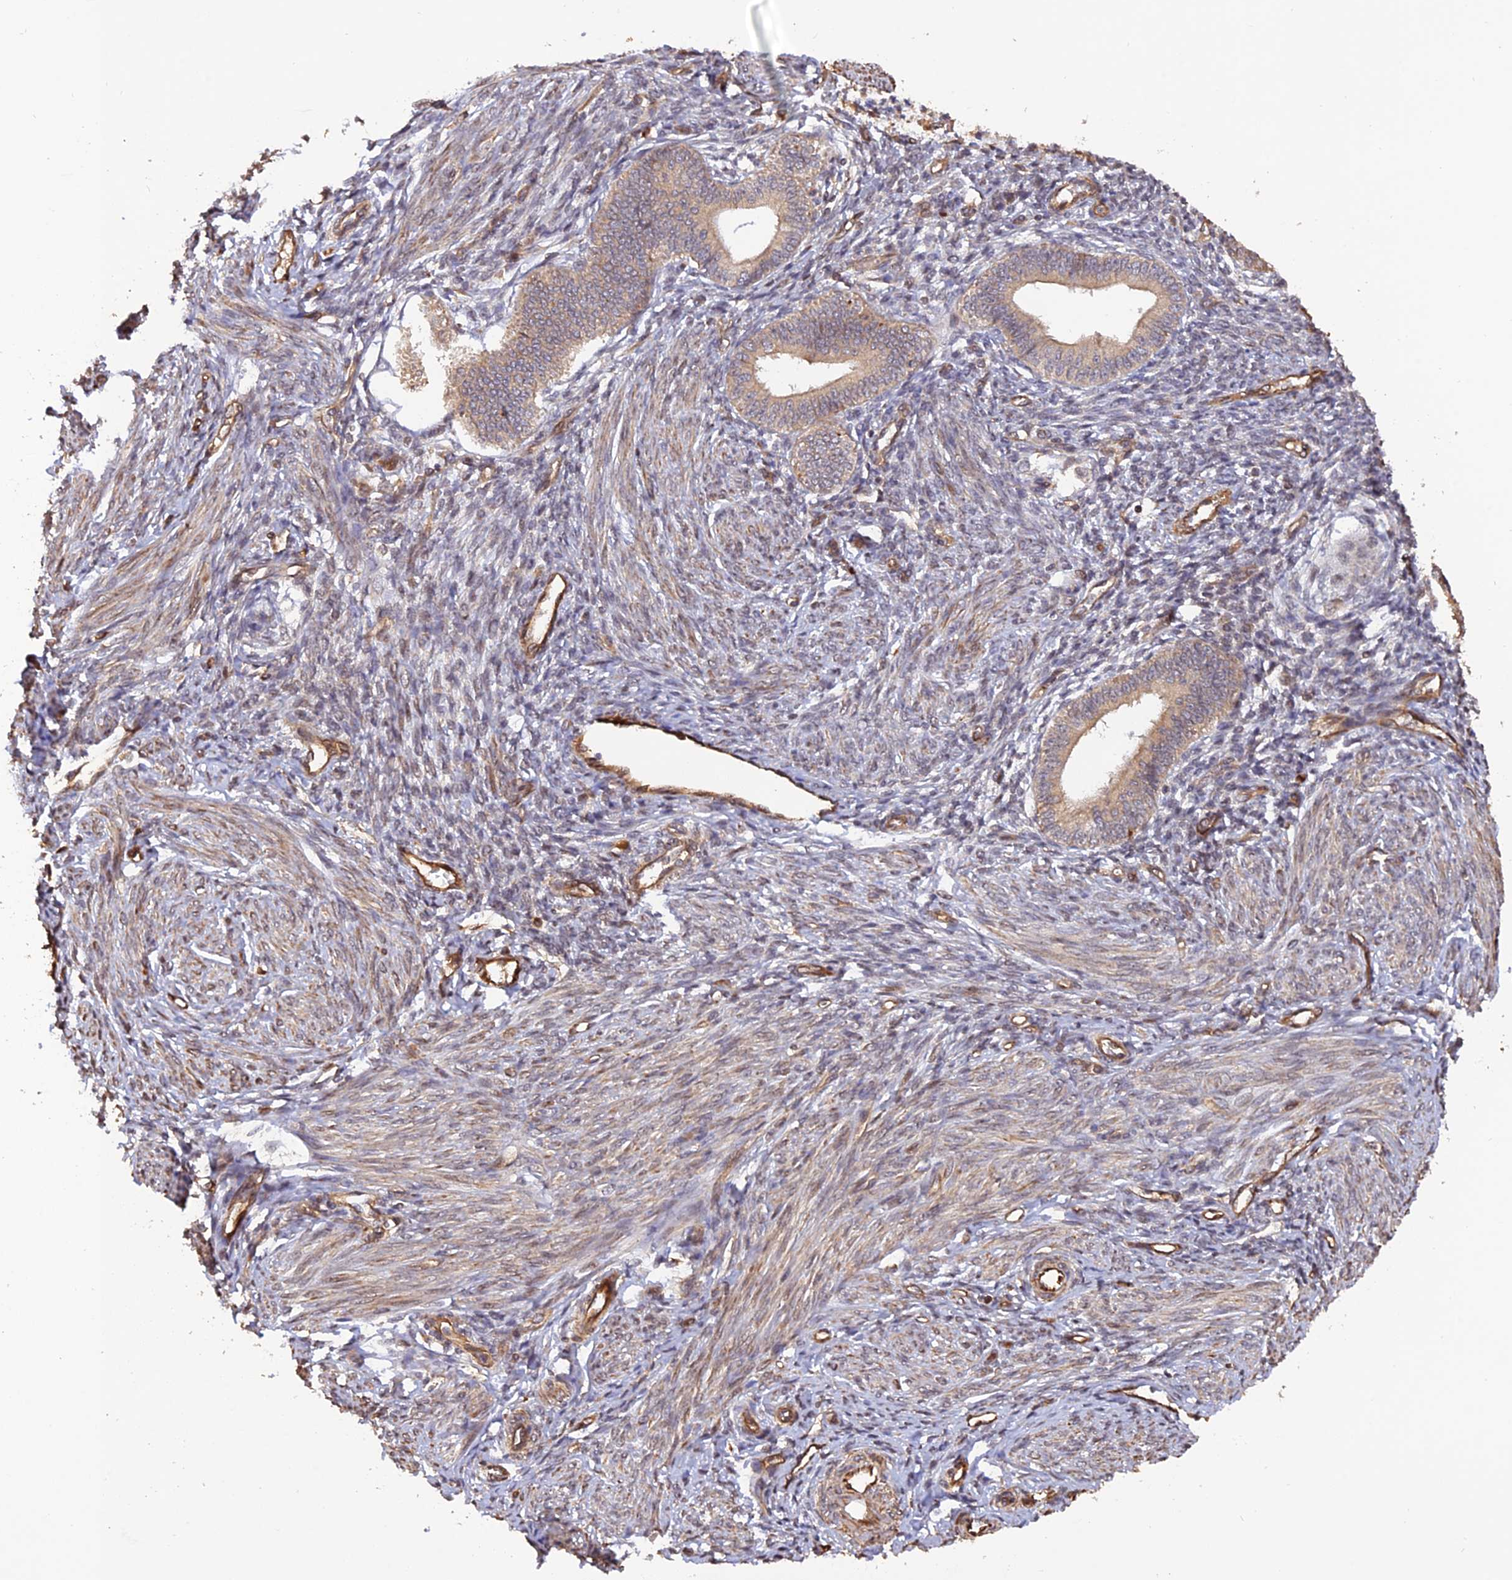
{"staining": {"intensity": "moderate", "quantity": "<25%", "location": "cytoplasmic/membranous"}, "tissue": "endometrium", "cell_type": "Cells in endometrial stroma", "image_type": "normal", "snomed": [{"axis": "morphology", "description": "Normal tissue, NOS"}, {"axis": "topography", "description": "Endometrium"}], "caption": "A low amount of moderate cytoplasmic/membranous positivity is seen in about <25% of cells in endometrial stroma in benign endometrium. Ihc stains the protein of interest in brown and the nuclei are stained blue.", "gene": "CREBL2", "patient": {"sex": "female", "age": 46}}